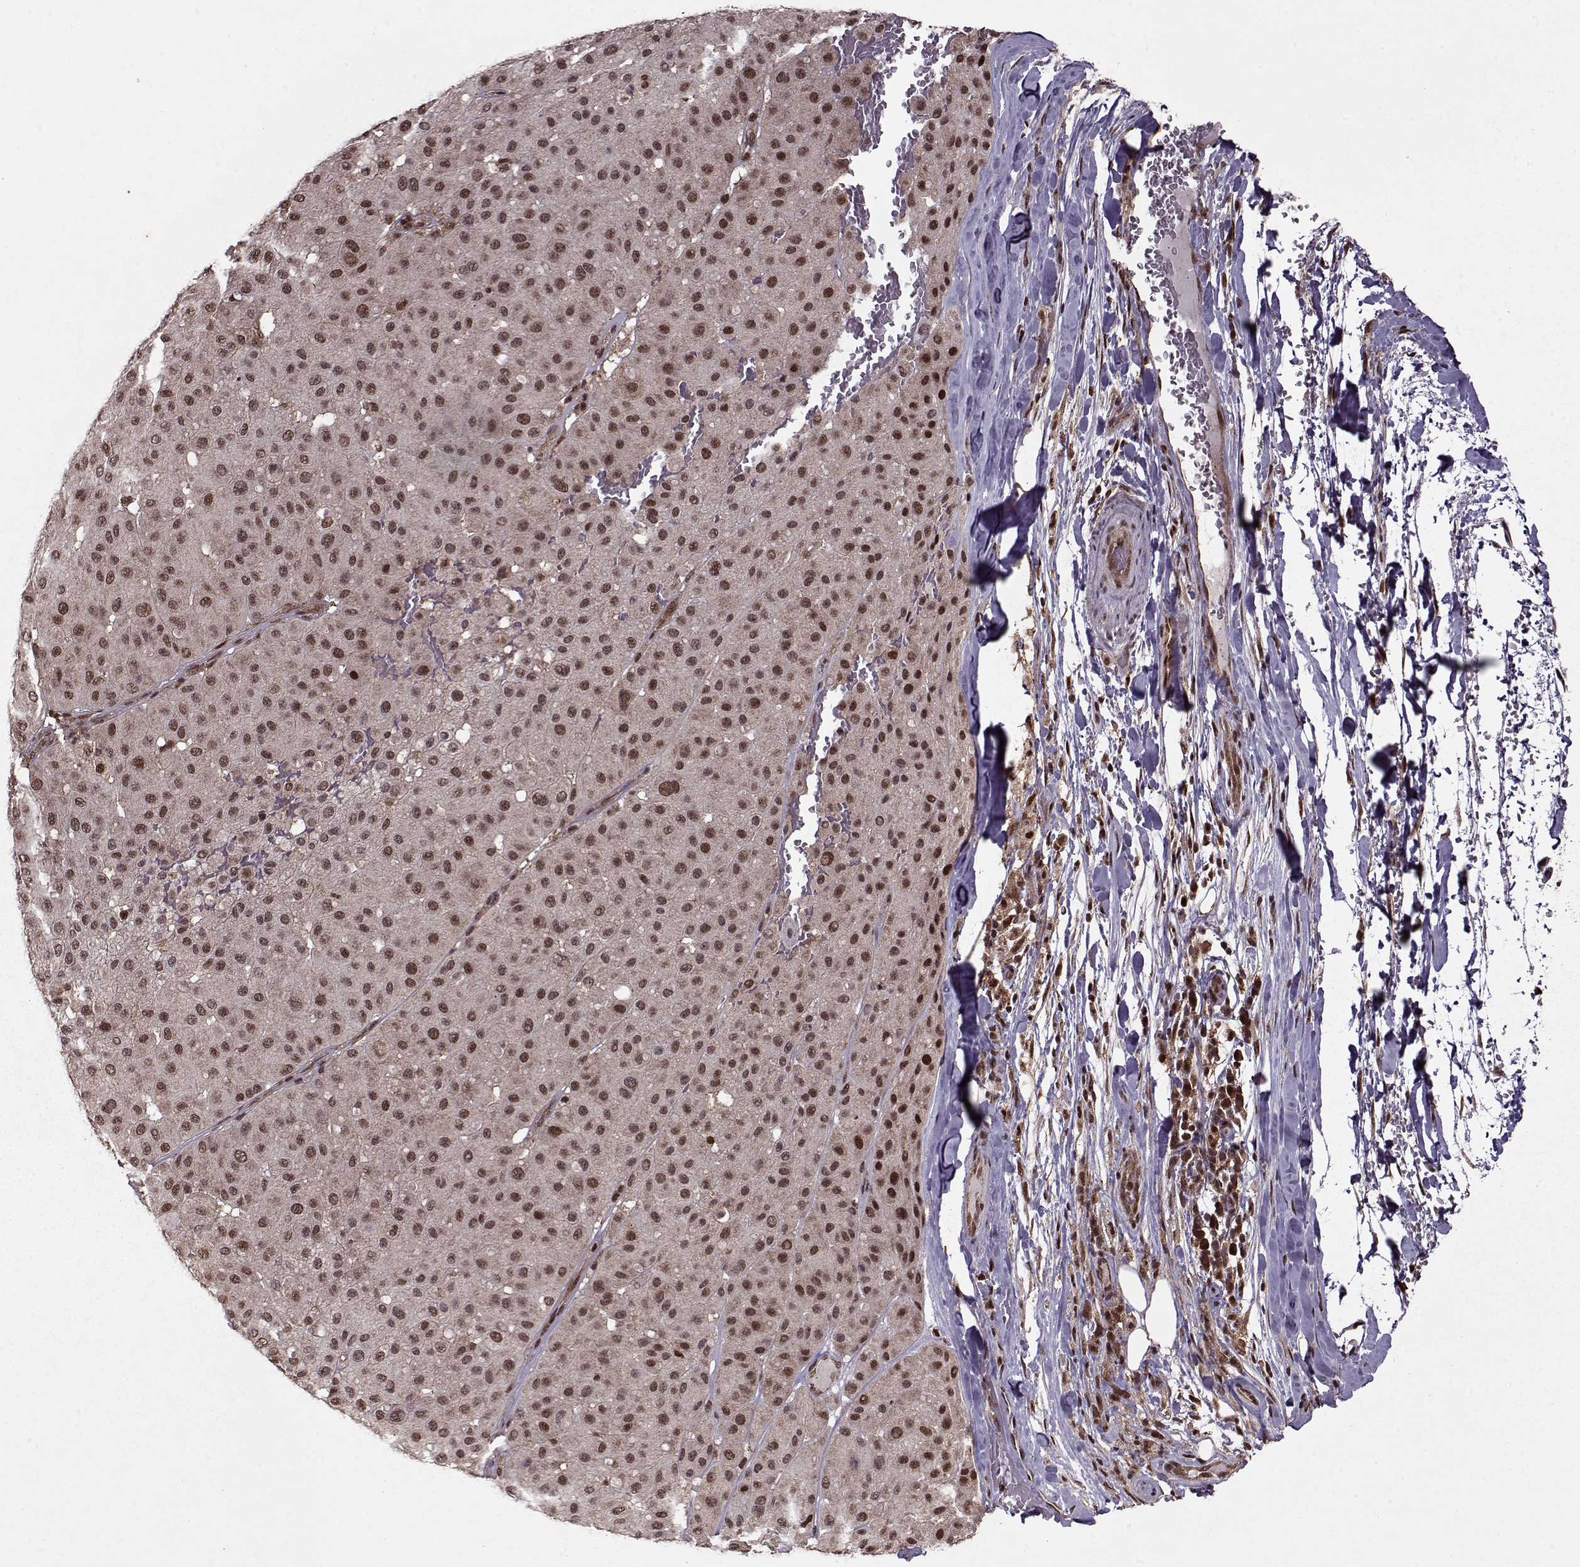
{"staining": {"intensity": "moderate", "quantity": ">75%", "location": "nuclear"}, "tissue": "melanoma", "cell_type": "Tumor cells", "image_type": "cancer", "snomed": [{"axis": "morphology", "description": "Malignant melanoma, Metastatic site"}, {"axis": "topography", "description": "Smooth muscle"}], "caption": "DAB immunohistochemical staining of malignant melanoma (metastatic site) exhibits moderate nuclear protein staining in about >75% of tumor cells. (DAB IHC with brightfield microscopy, high magnification).", "gene": "PSMA7", "patient": {"sex": "male", "age": 41}}